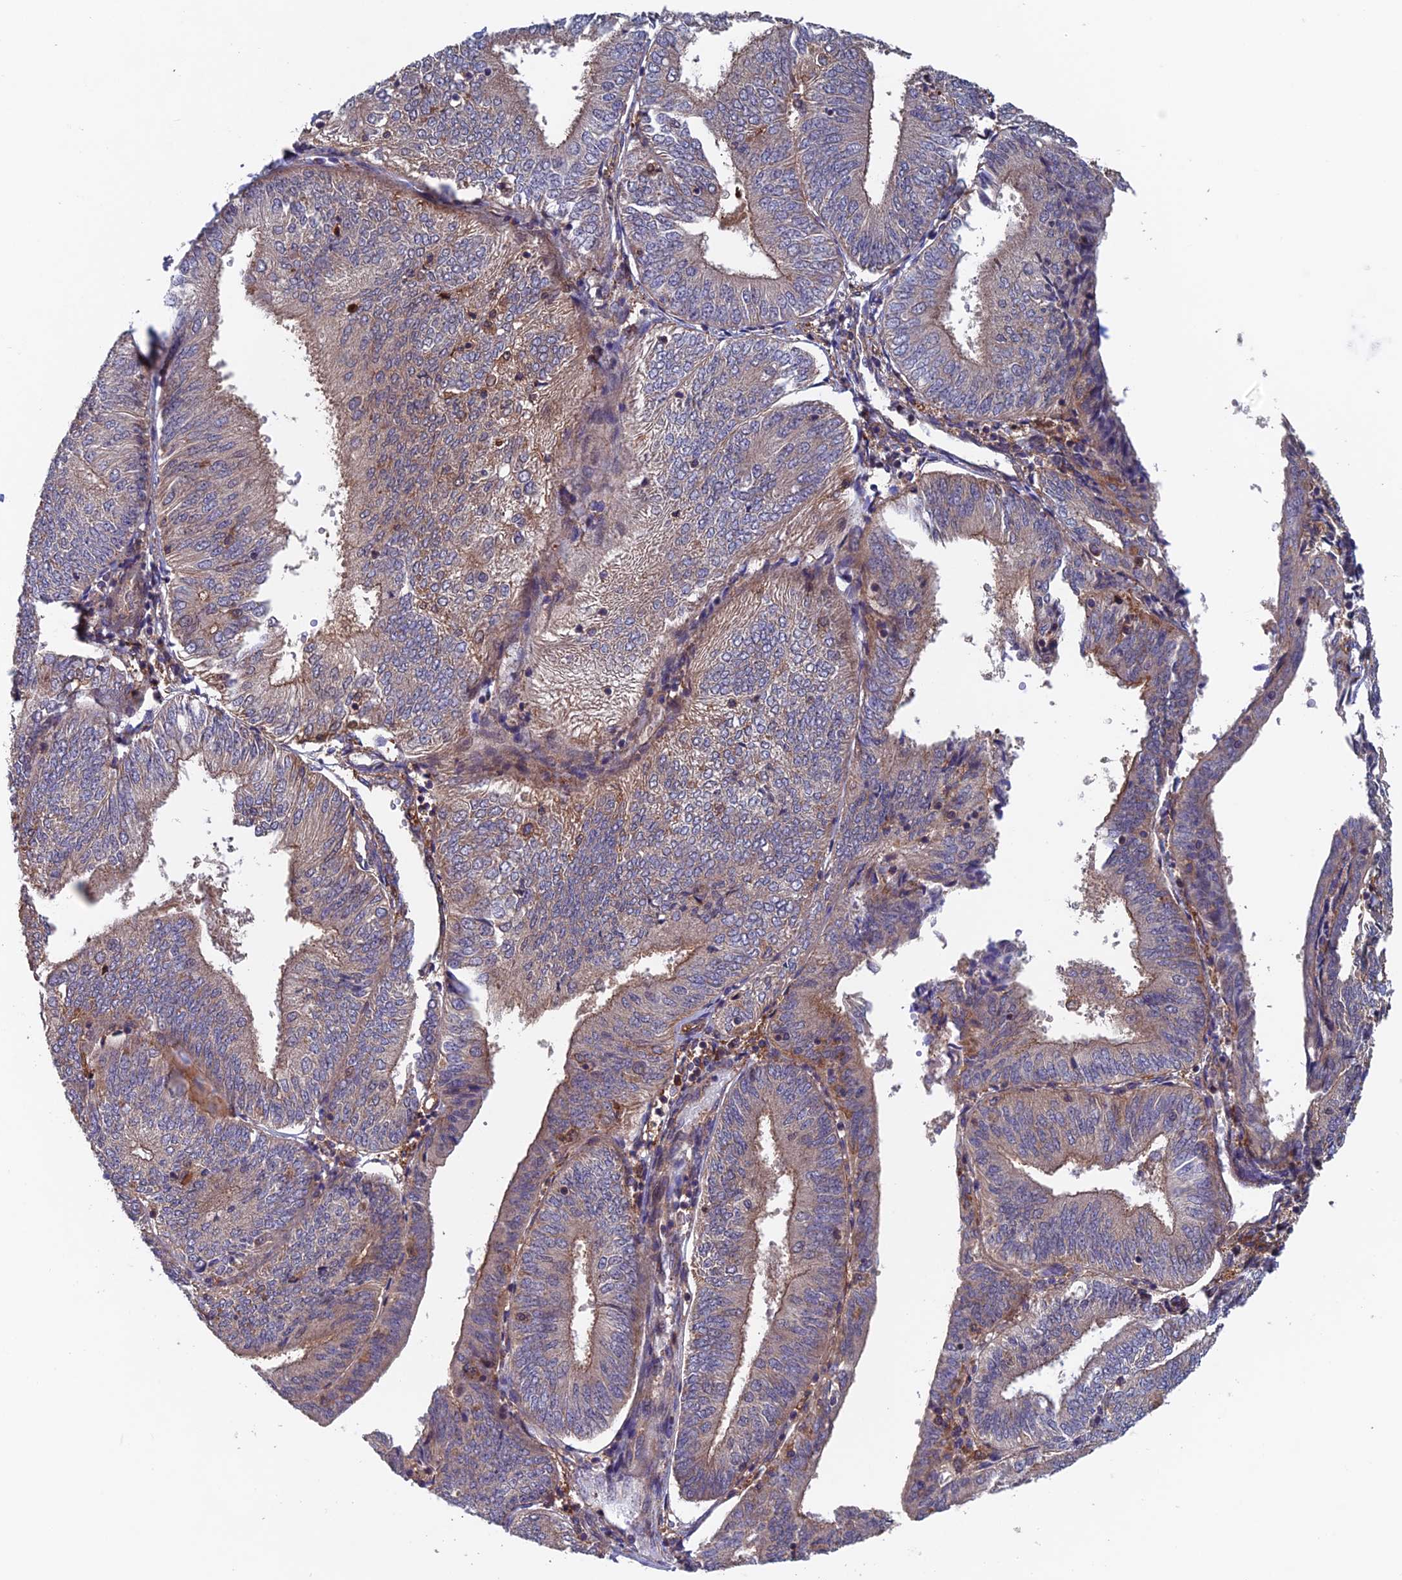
{"staining": {"intensity": "weak", "quantity": "<25%", "location": "cytoplasmic/membranous"}, "tissue": "endometrial cancer", "cell_type": "Tumor cells", "image_type": "cancer", "snomed": [{"axis": "morphology", "description": "Adenocarcinoma, NOS"}, {"axis": "topography", "description": "Endometrium"}], "caption": "Immunohistochemistry (IHC) image of adenocarcinoma (endometrial) stained for a protein (brown), which exhibits no staining in tumor cells.", "gene": "NUDT16L1", "patient": {"sex": "female", "age": 58}}